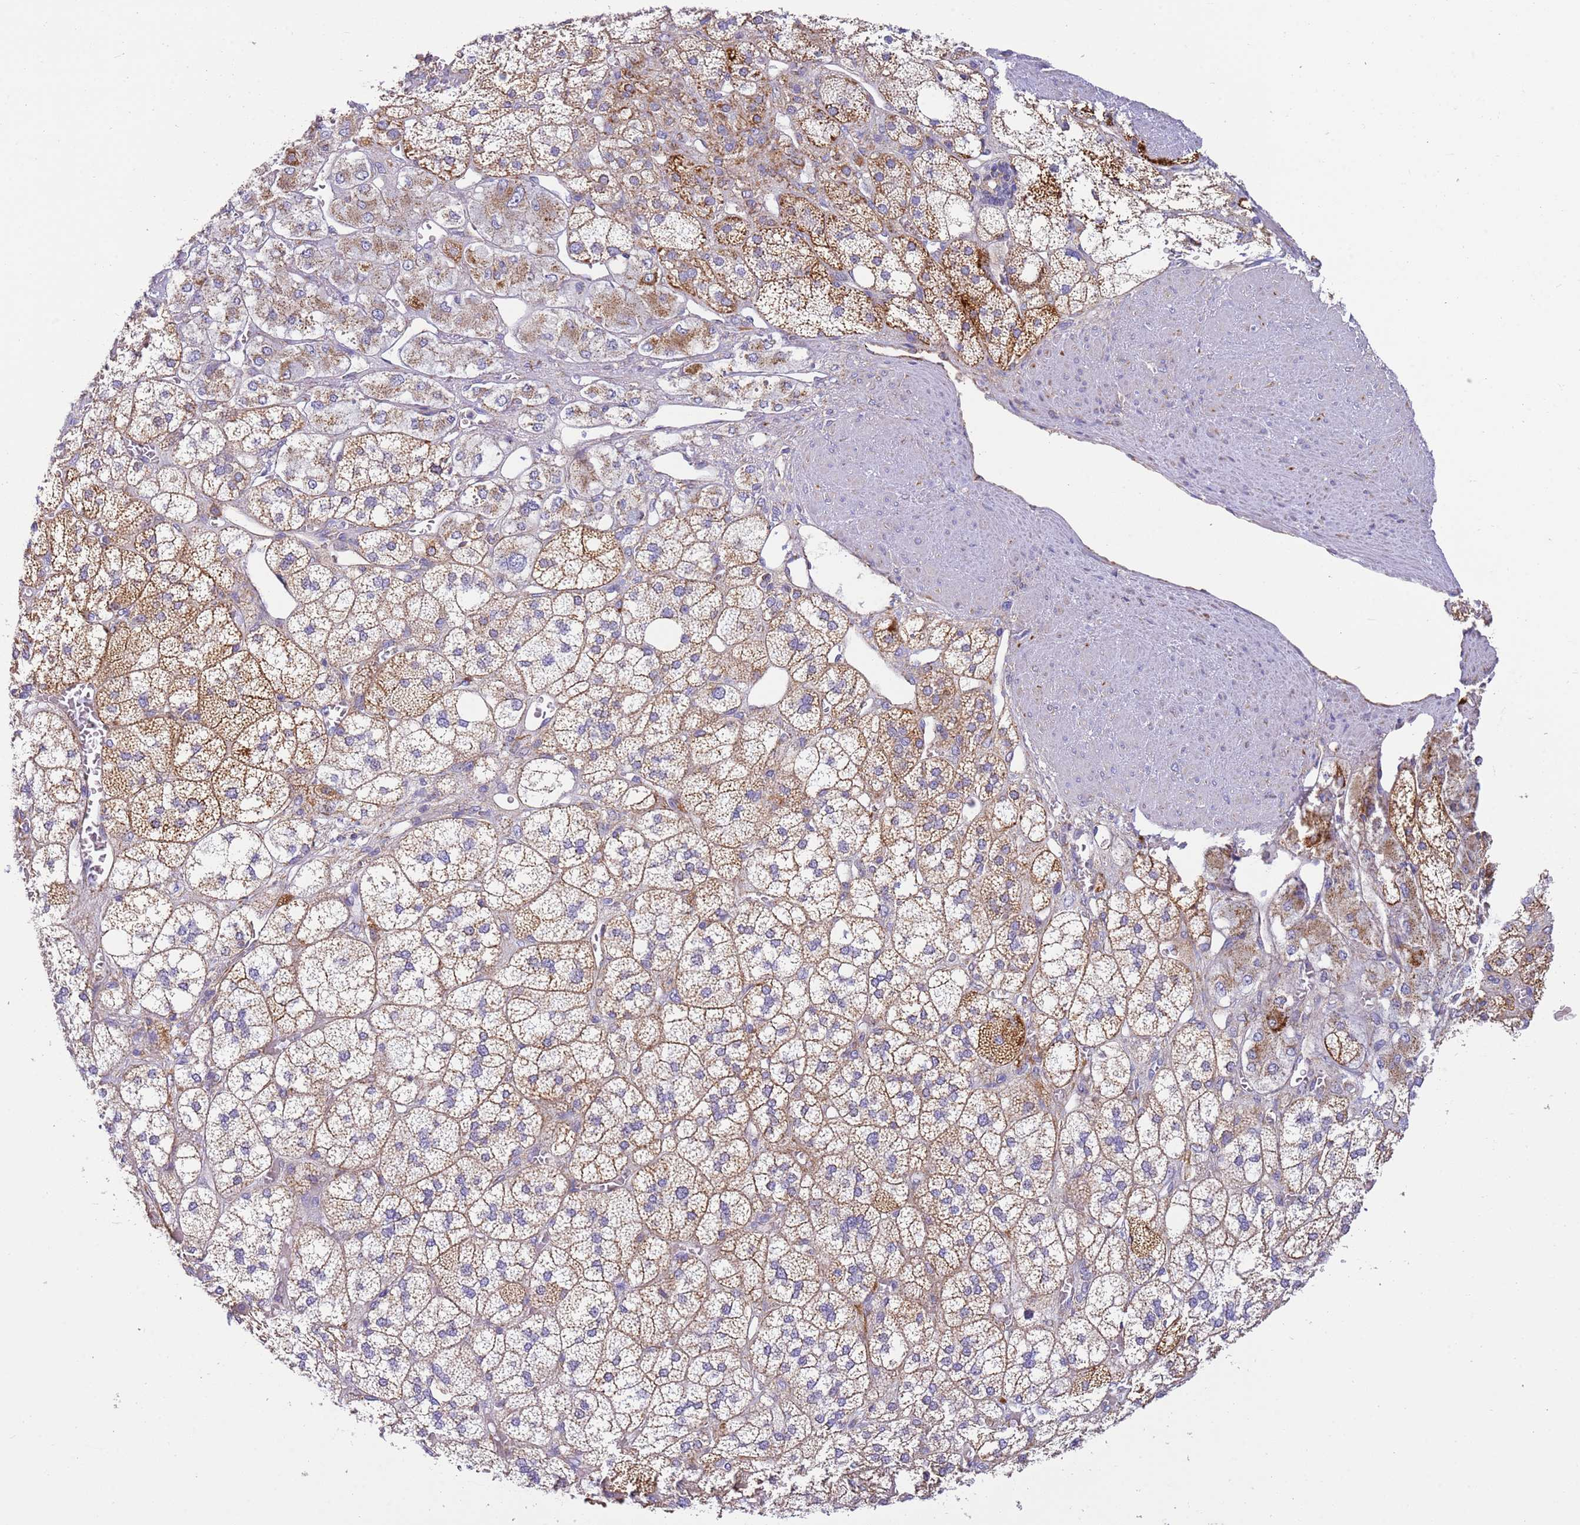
{"staining": {"intensity": "moderate", "quantity": "25%-75%", "location": "cytoplasmic/membranous"}, "tissue": "adrenal gland", "cell_type": "Glandular cells", "image_type": "normal", "snomed": [{"axis": "morphology", "description": "Normal tissue, NOS"}, {"axis": "topography", "description": "Adrenal gland"}], "caption": "Immunohistochemical staining of benign adrenal gland demonstrates 25%-75% levels of moderate cytoplasmic/membranous protein staining in about 25%-75% of glandular cells.", "gene": "MRPL20", "patient": {"sex": "male", "age": 61}}